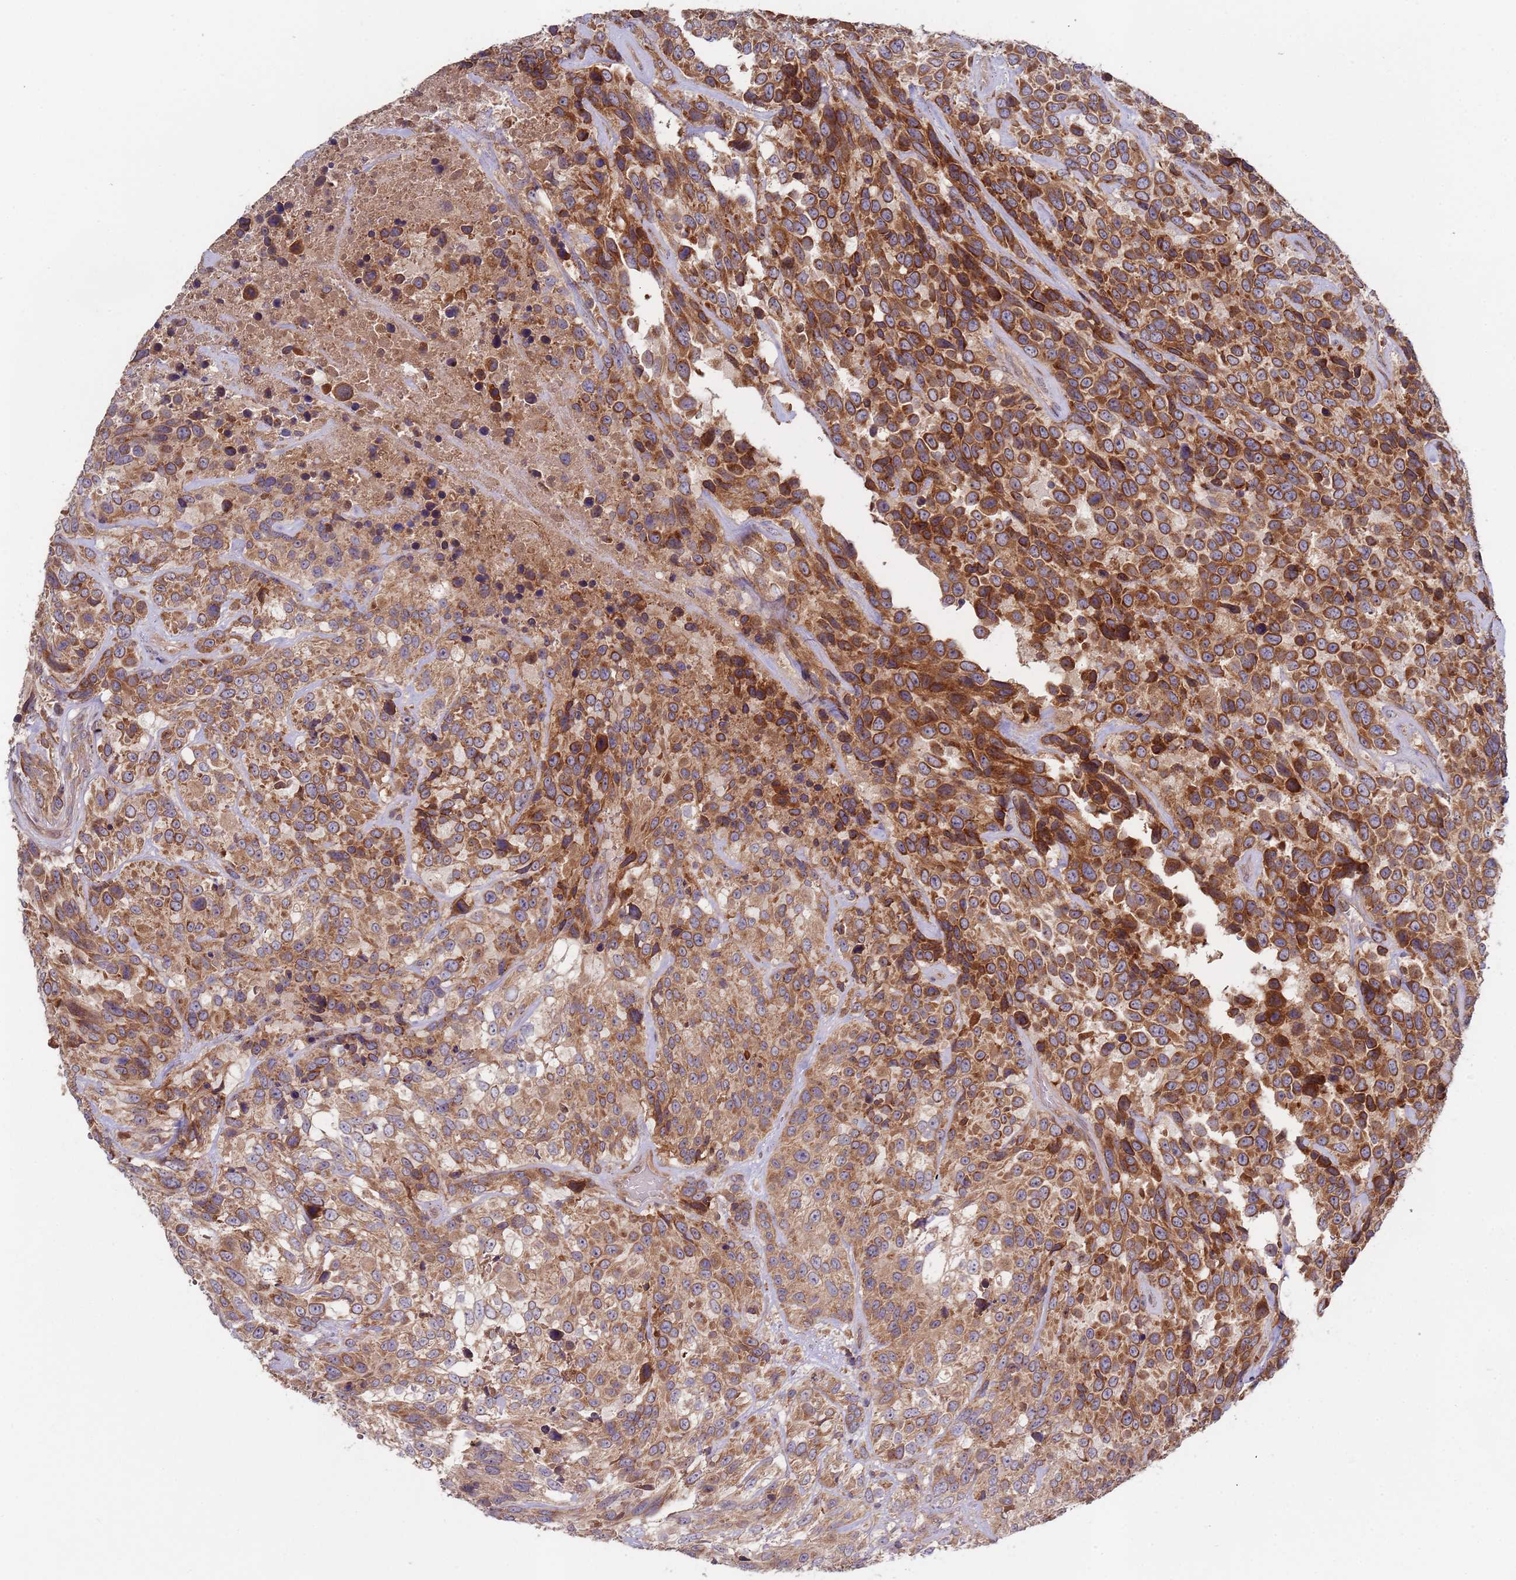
{"staining": {"intensity": "moderate", "quantity": ">75%", "location": "cytoplasmic/membranous"}, "tissue": "urothelial cancer", "cell_type": "Tumor cells", "image_type": "cancer", "snomed": [{"axis": "morphology", "description": "Urothelial carcinoma, High grade"}, {"axis": "topography", "description": "Urinary bladder"}], "caption": "Tumor cells reveal moderate cytoplasmic/membranous positivity in about >75% of cells in urothelial cancer. The staining was performed using DAB to visualize the protein expression in brown, while the nuclei were stained in blue with hematoxylin (Magnification: 20x).", "gene": "OR5A2", "patient": {"sex": "male", "age": 56}}